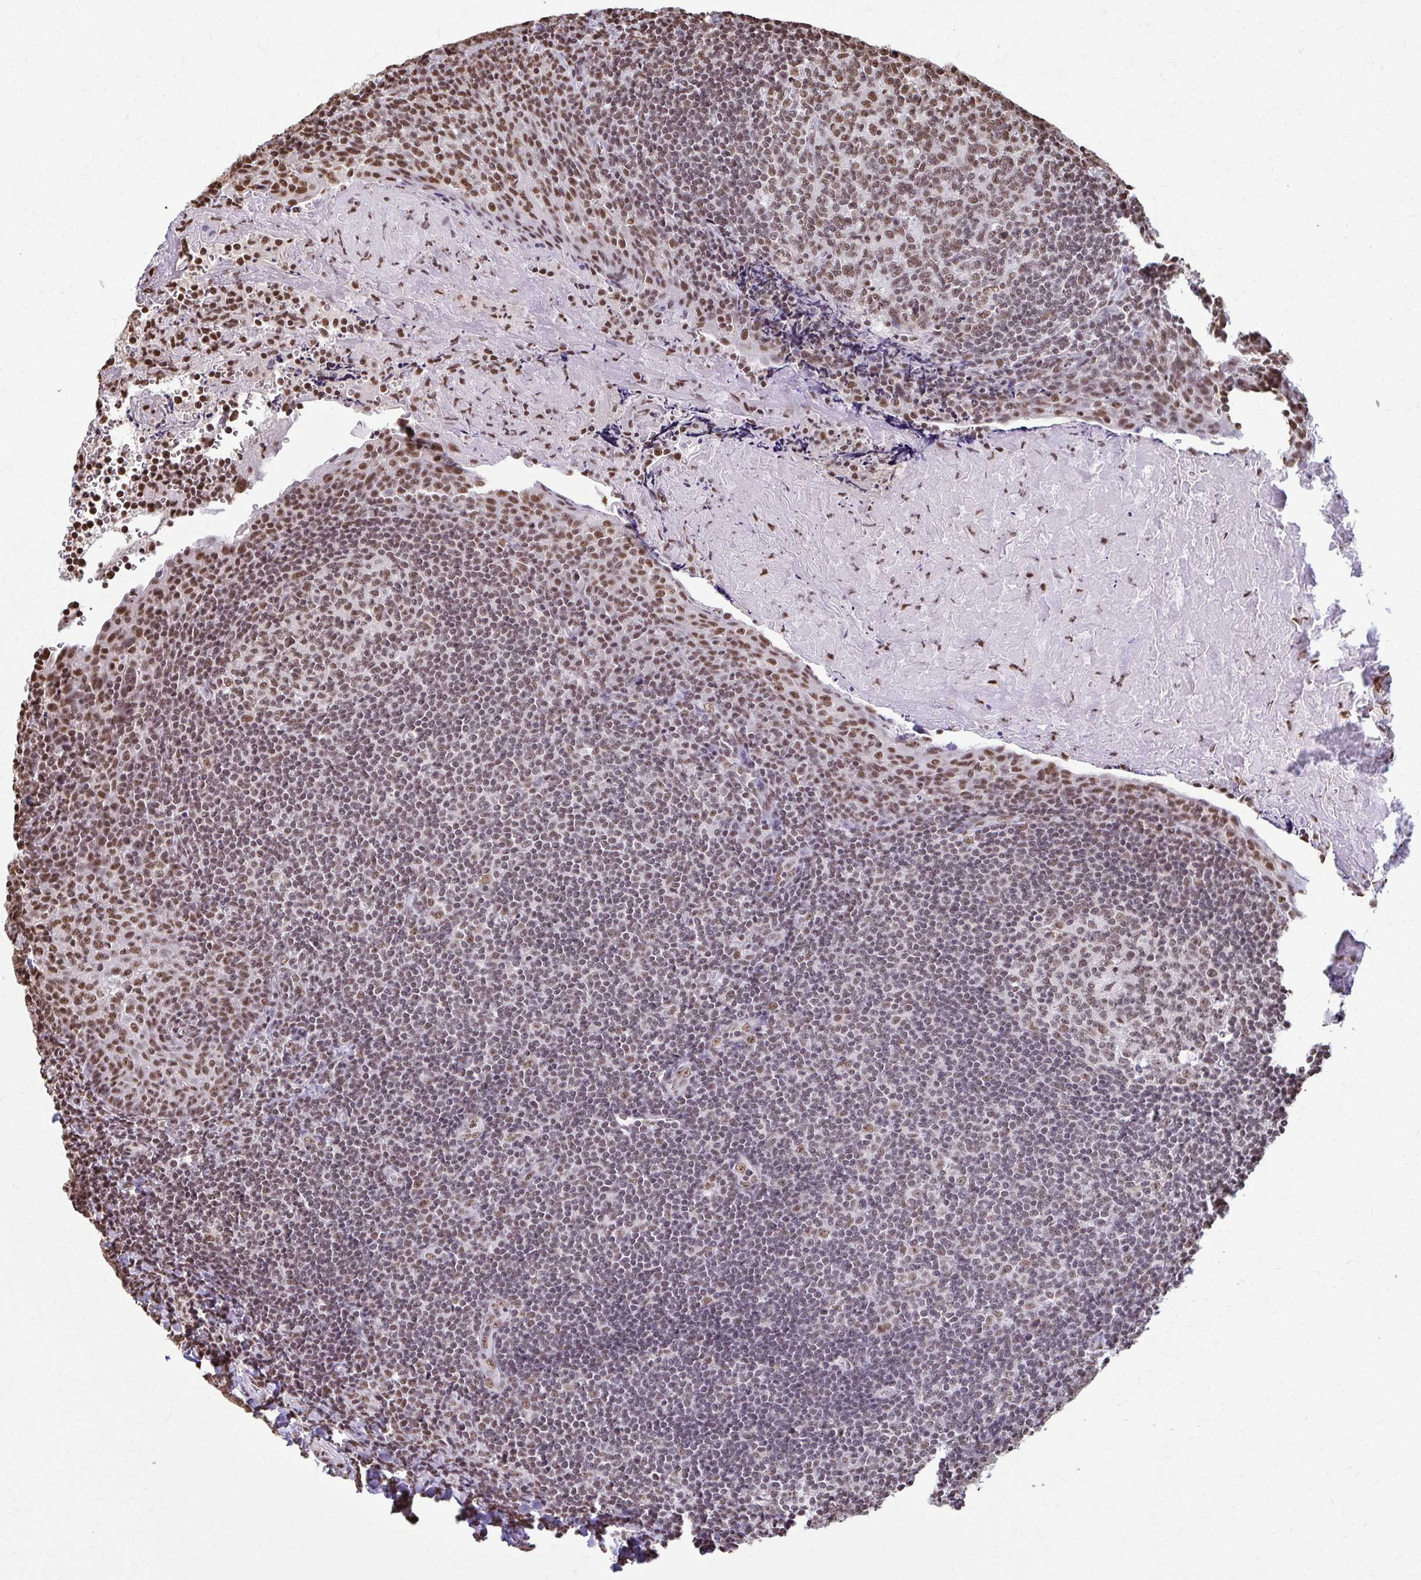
{"staining": {"intensity": "moderate", "quantity": ">75%", "location": "nuclear"}, "tissue": "tonsil", "cell_type": "Germinal center cells", "image_type": "normal", "snomed": [{"axis": "morphology", "description": "Normal tissue, NOS"}, {"axis": "morphology", "description": "Inflammation, NOS"}, {"axis": "topography", "description": "Tonsil"}], "caption": "Tonsil stained for a protein exhibits moderate nuclear positivity in germinal center cells.", "gene": "SNRPA", "patient": {"sex": "female", "age": 31}}